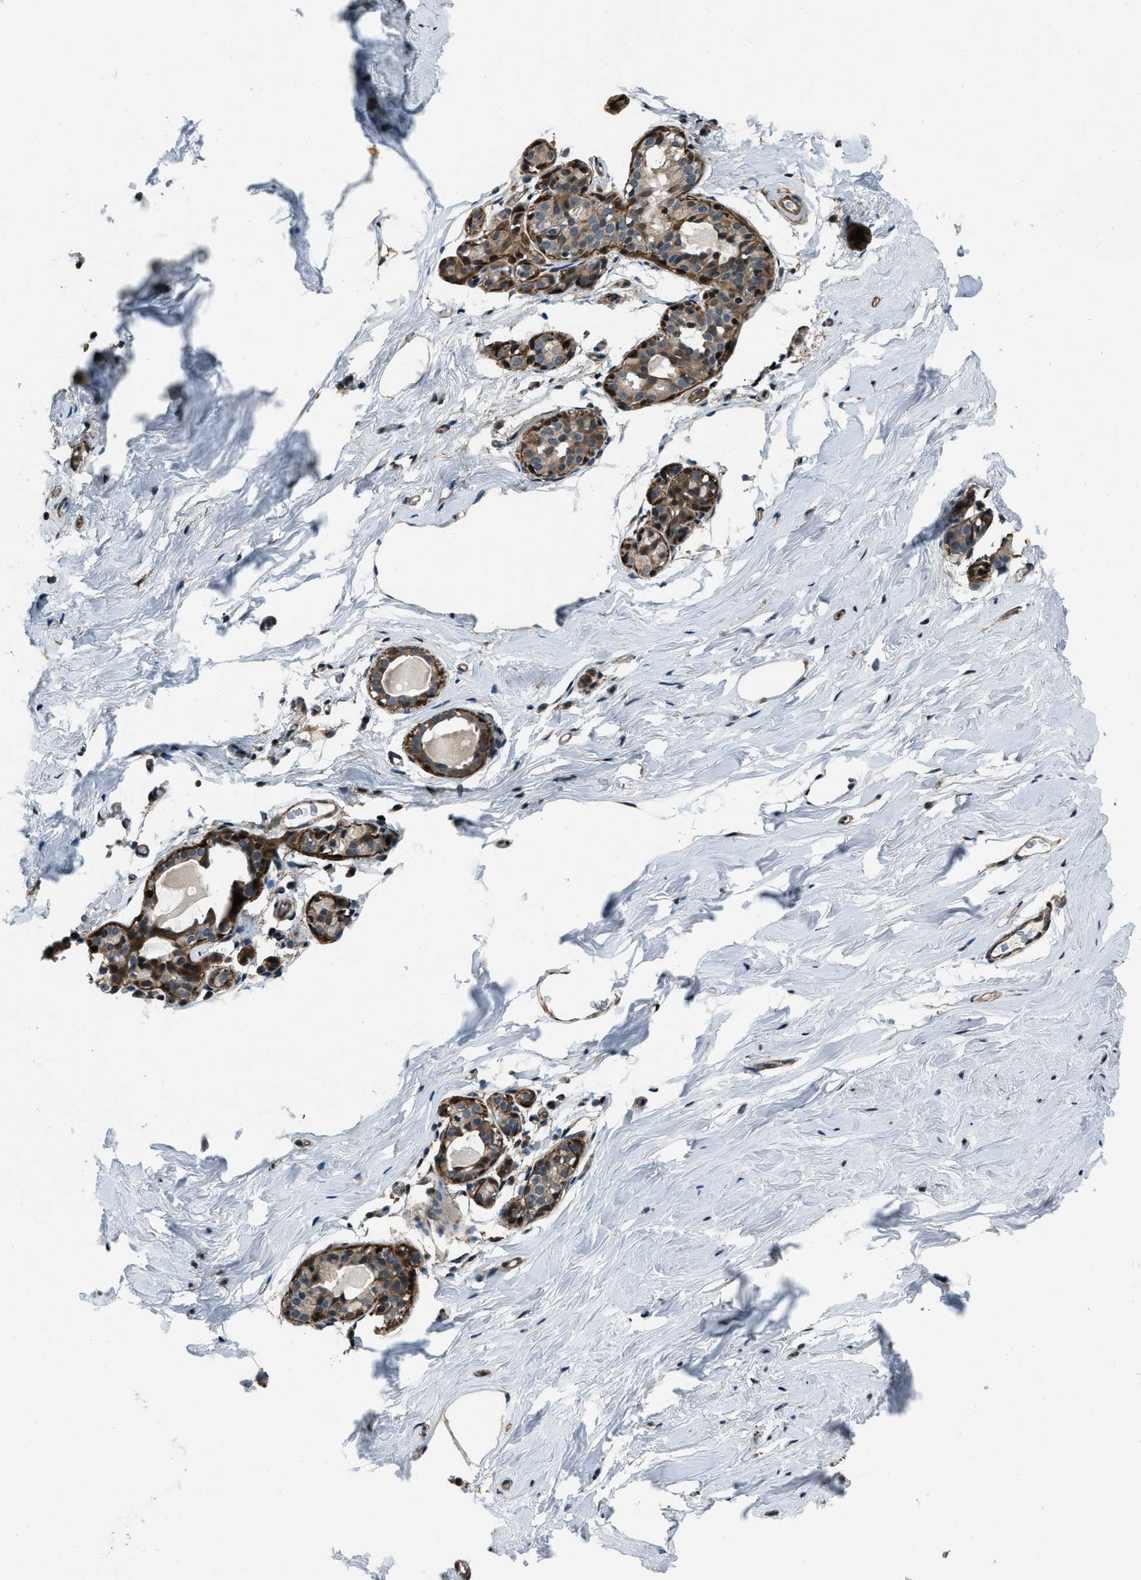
{"staining": {"intensity": "negative", "quantity": "none", "location": "none"}, "tissue": "breast", "cell_type": "Adipocytes", "image_type": "normal", "snomed": [{"axis": "morphology", "description": "Normal tissue, NOS"}, {"axis": "topography", "description": "Breast"}], "caption": "IHC image of benign breast: human breast stained with DAB demonstrates no significant protein staining in adipocytes. The staining was performed using DAB to visualize the protein expression in brown, while the nuclei were stained in blue with hematoxylin (Magnification: 20x).", "gene": "NUDCD3", "patient": {"sex": "female", "age": 62}}